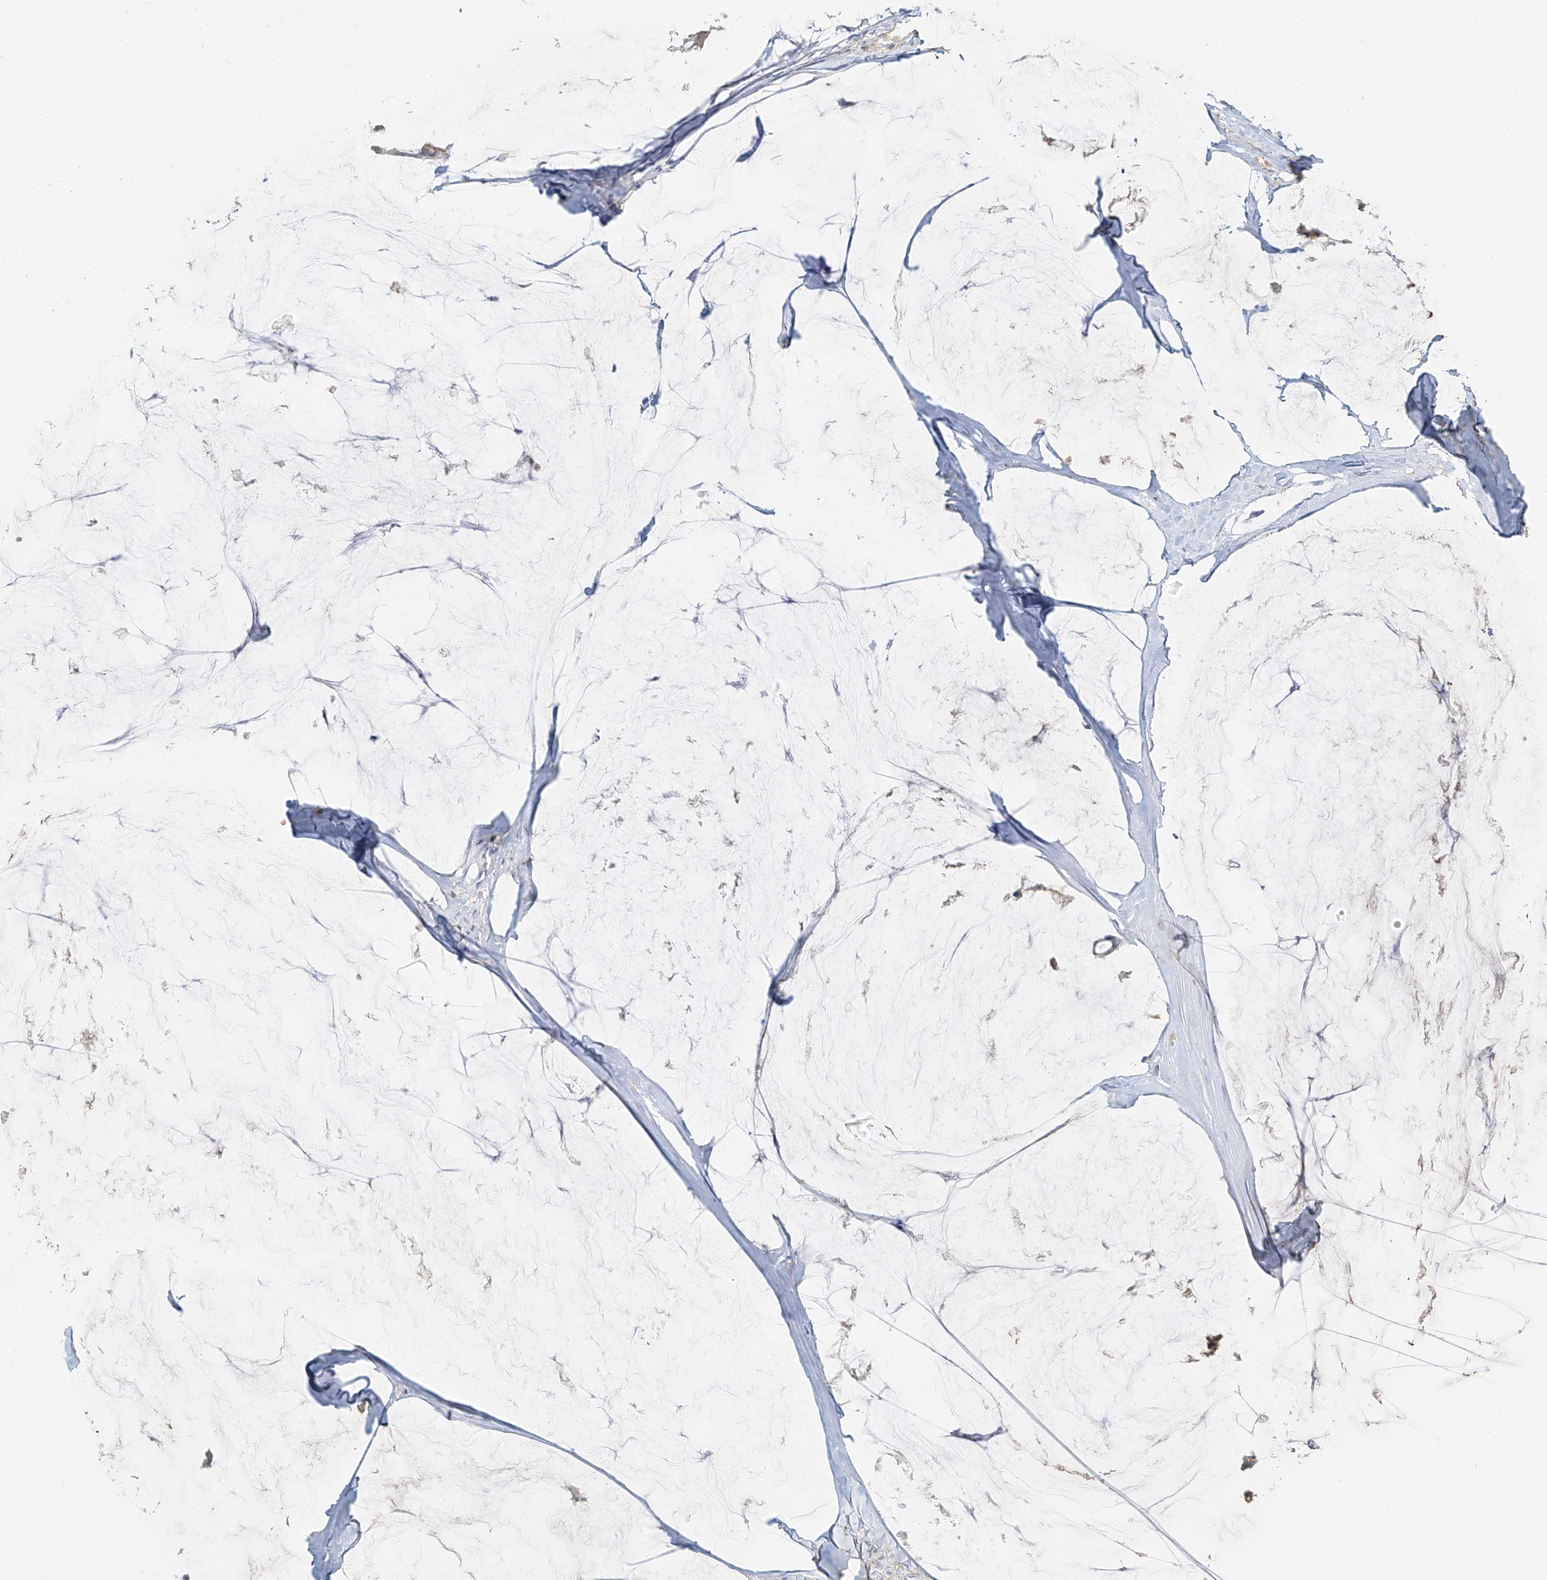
{"staining": {"intensity": "negative", "quantity": "none", "location": "none"}, "tissue": "ovarian cancer", "cell_type": "Tumor cells", "image_type": "cancer", "snomed": [{"axis": "morphology", "description": "Cystadenocarcinoma, mucinous, NOS"}, {"axis": "topography", "description": "Ovary"}], "caption": "Immunohistochemical staining of mucinous cystadenocarcinoma (ovarian) demonstrates no significant staining in tumor cells.", "gene": "NPHS1", "patient": {"sex": "female", "age": 39}}